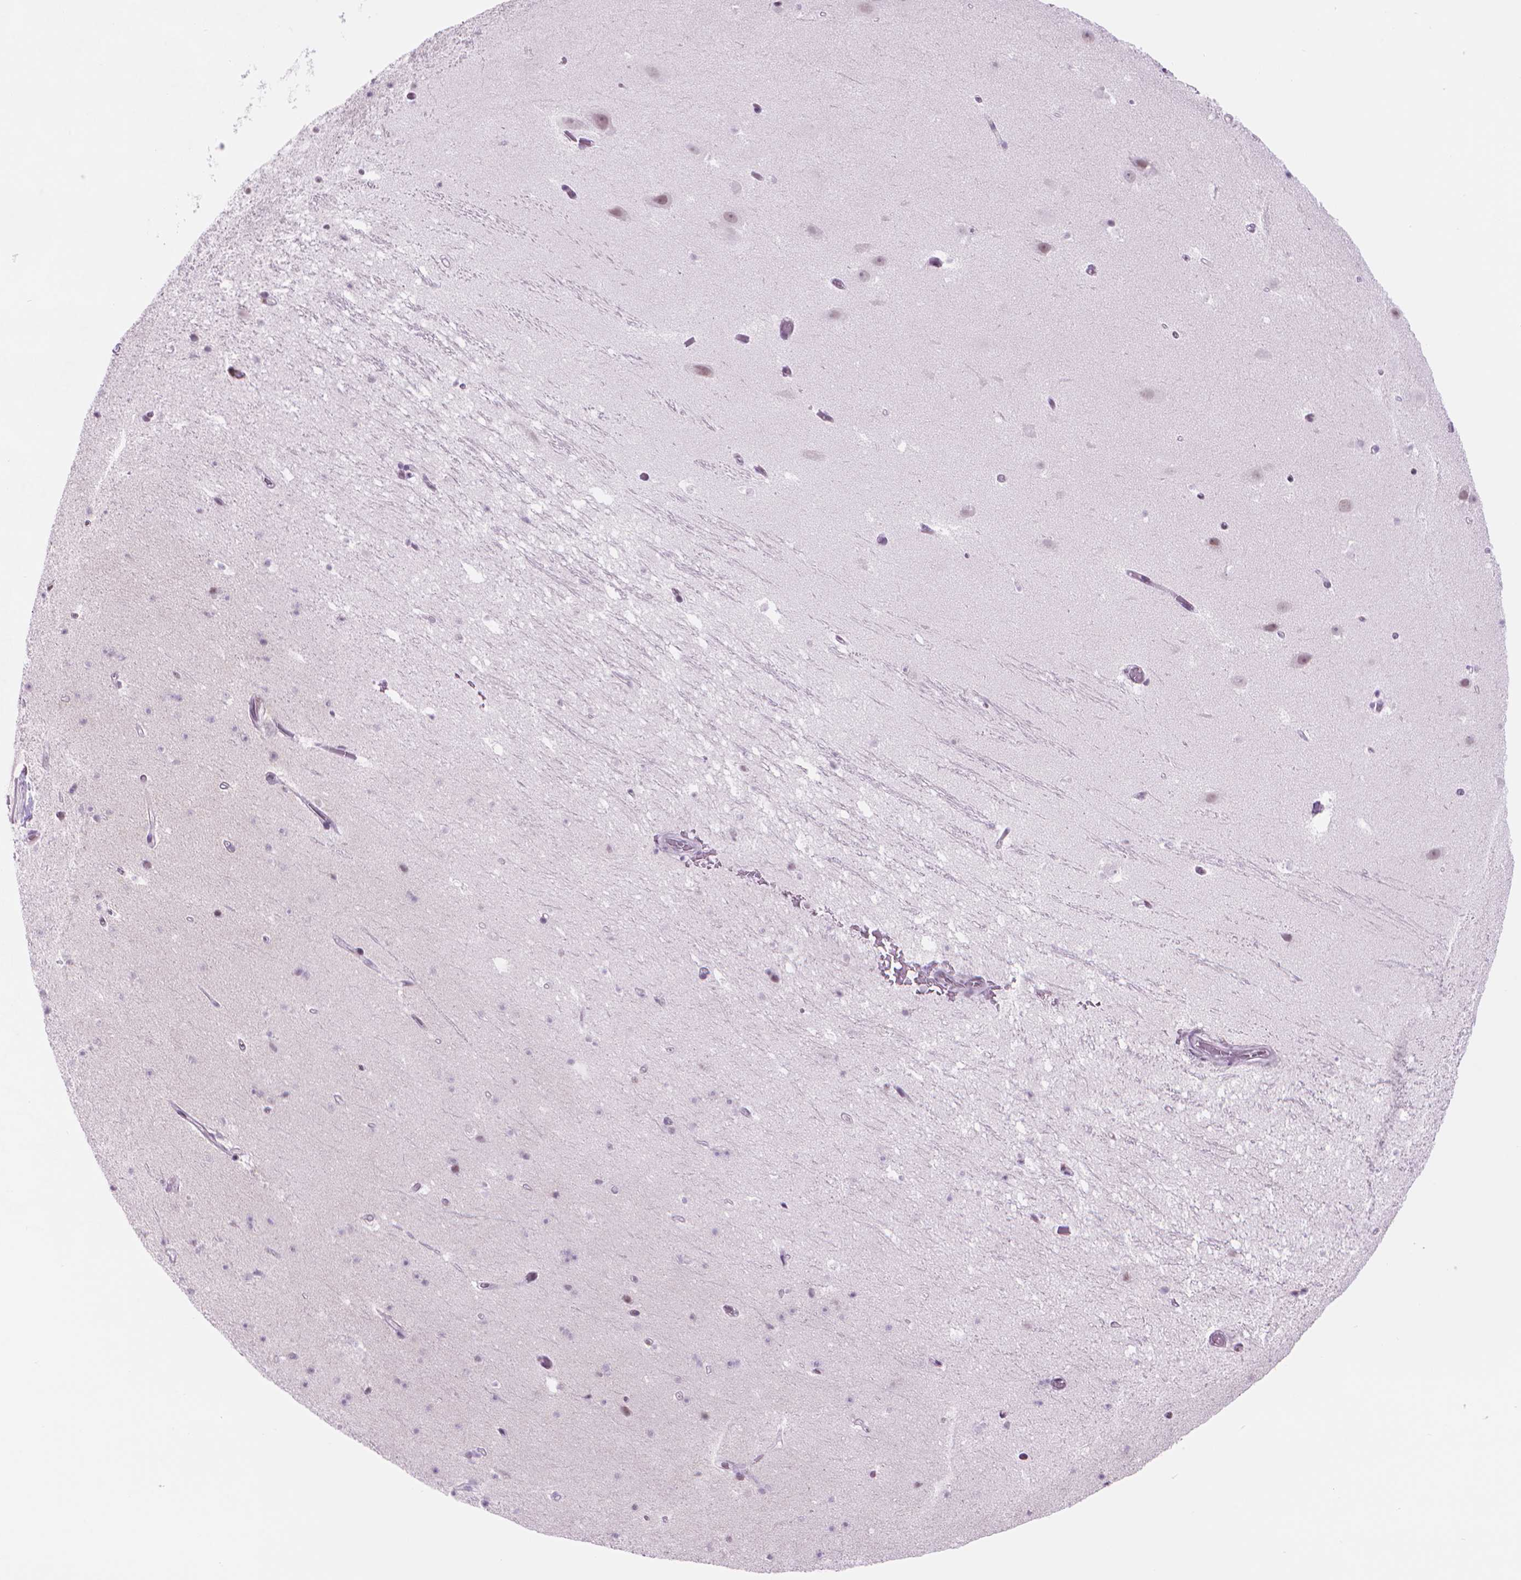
{"staining": {"intensity": "negative", "quantity": "none", "location": "none"}, "tissue": "hippocampus", "cell_type": "Glial cells", "image_type": "normal", "snomed": [{"axis": "morphology", "description": "Normal tissue, NOS"}, {"axis": "topography", "description": "Hippocampus"}], "caption": "This is a micrograph of immunohistochemistry staining of benign hippocampus, which shows no positivity in glial cells.", "gene": "POLR3D", "patient": {"sex": "male", "age": 26}}